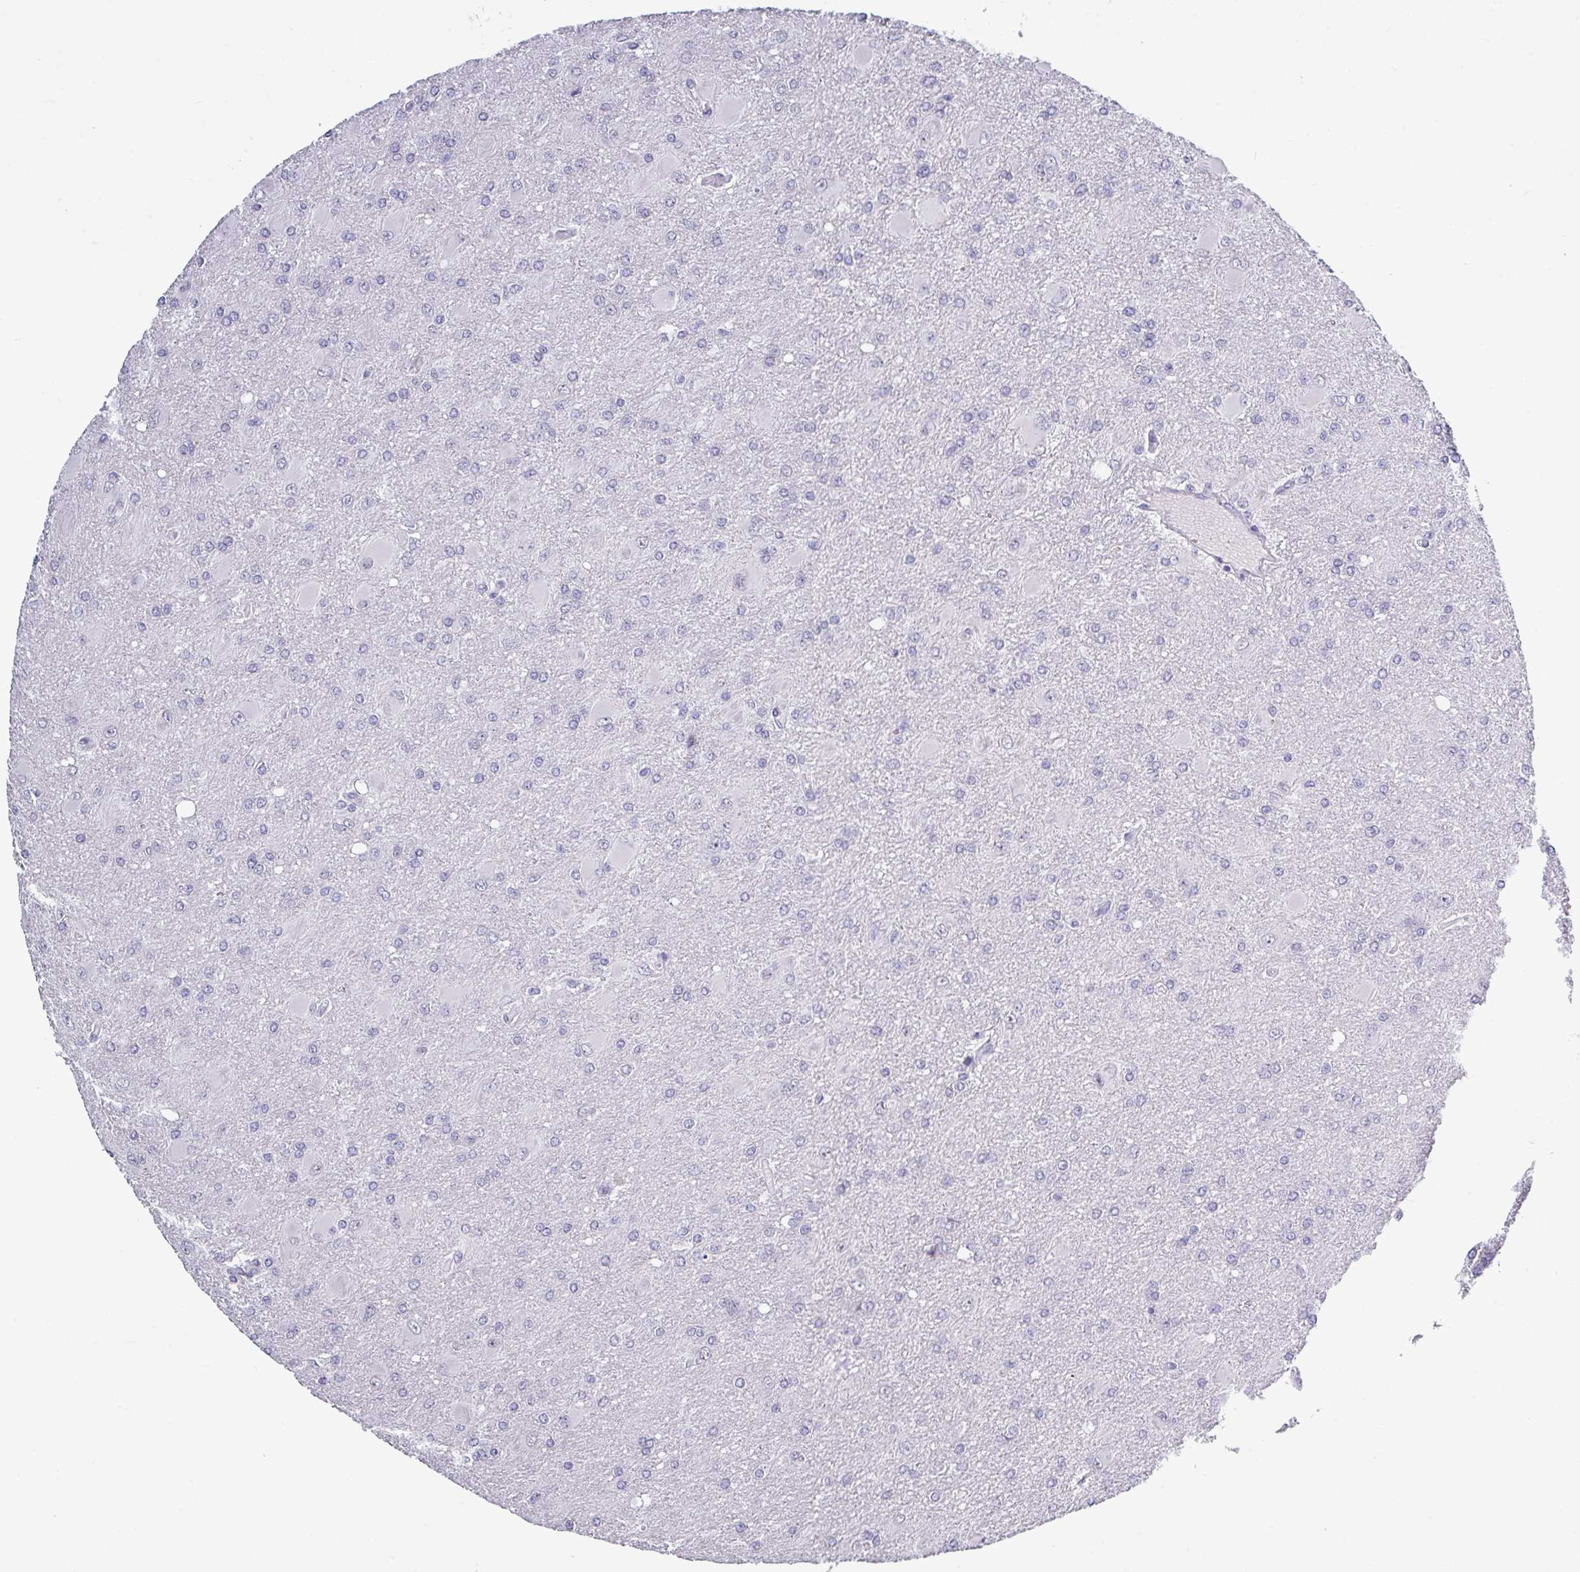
{"staining": {"intensity": "negative", "quantity": "none", "location": "none"}, "tissue": "glioma", "cell_type": "Tumor cells", "image_type": "cancer", "snomed": [{"axis": "morphology", "description": "Glioma, malignant, High grade"}, {"axis": "topography", "description": "Brain"}], "caption": "The image demonstrates no significant positivity in tumor cells of glioma. (IHC, brightfield microscopy, high magnification).", "gene": "SRGAP1", "patient": {"sex": "male", "age": 67}}